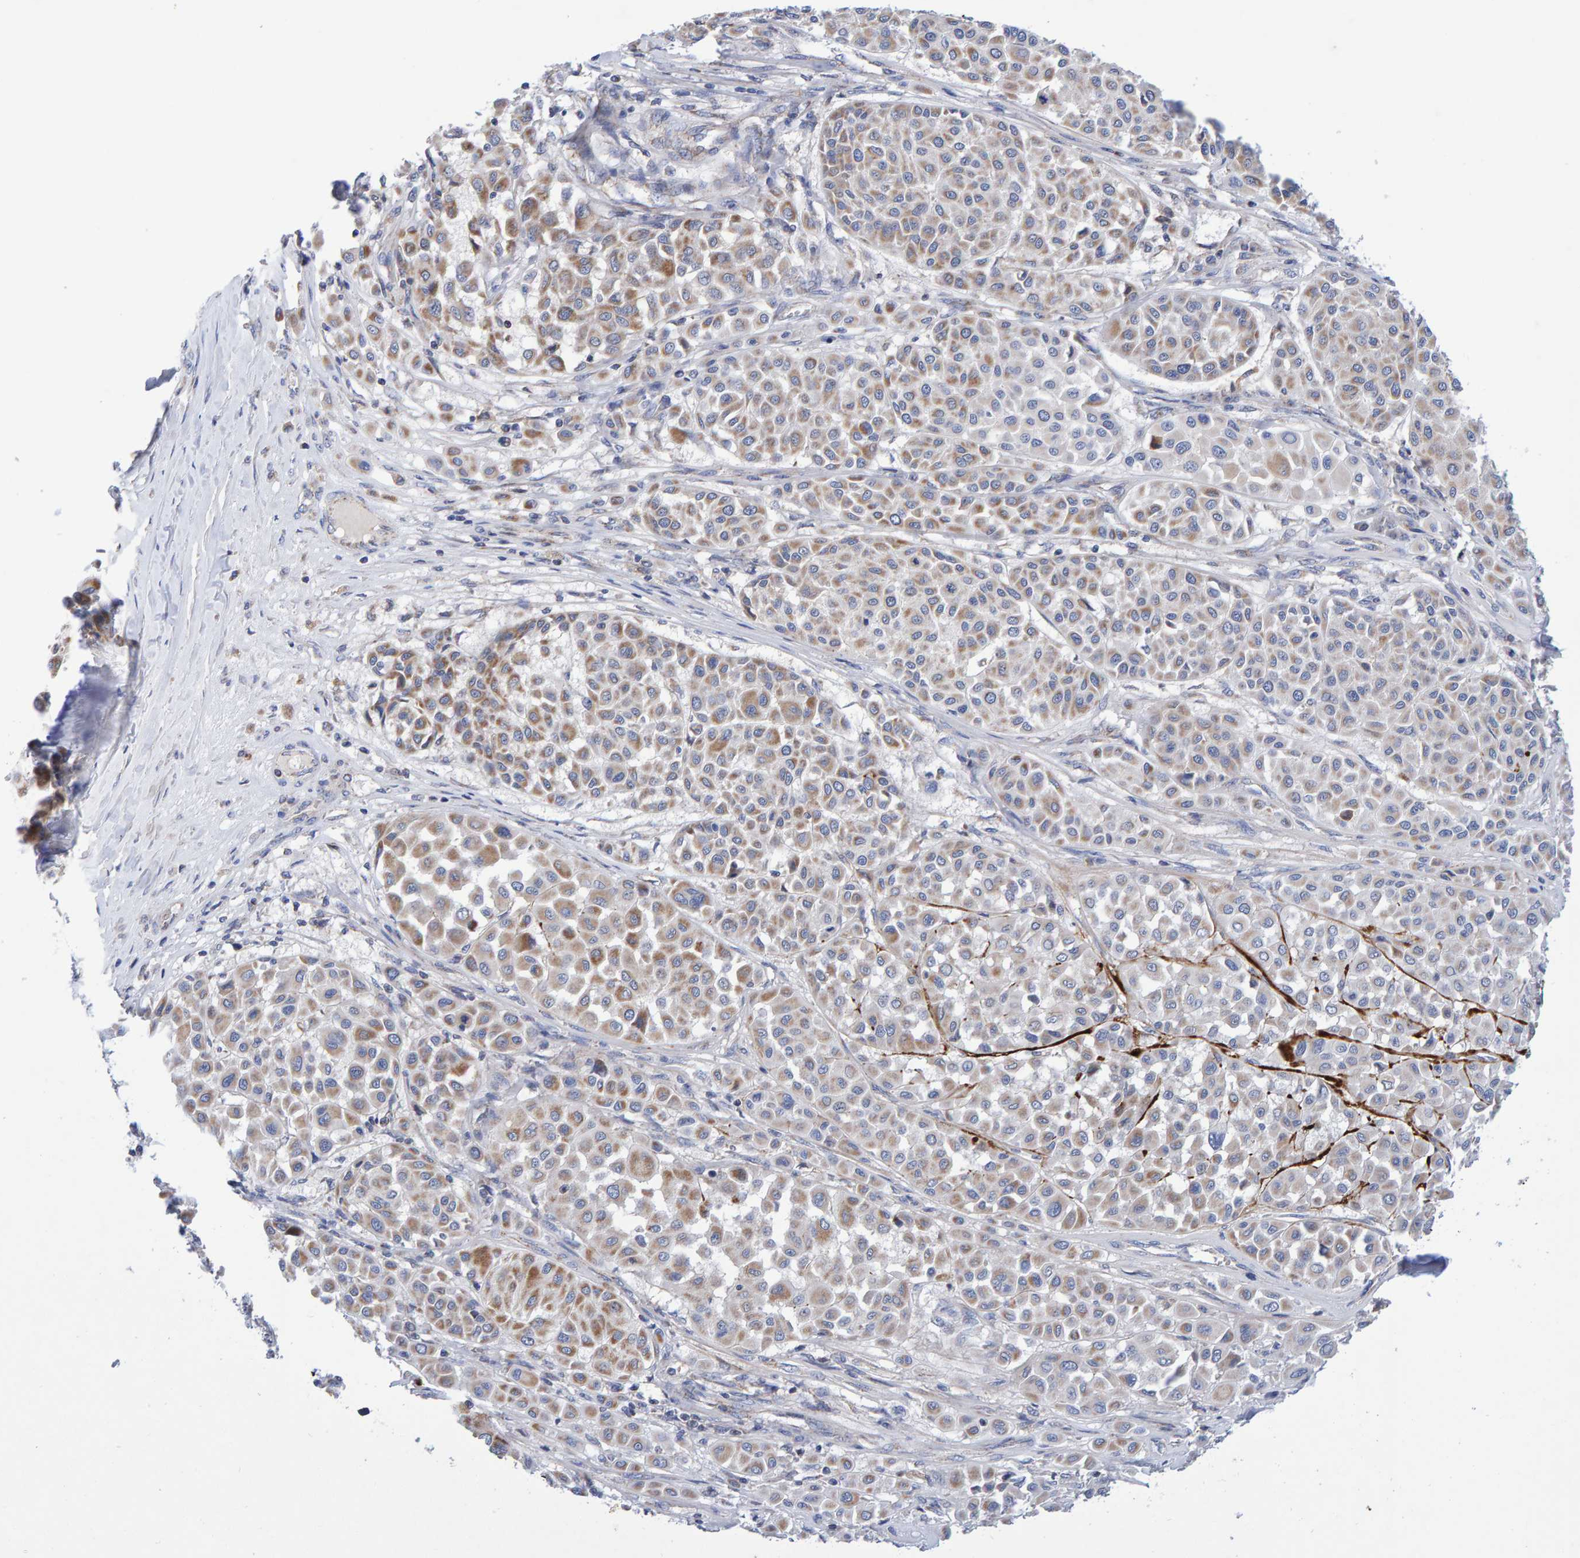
{"staining": {"intensity": "moderate", "quantity": "25%-75%", "location": "cytoplasmic/membranous"}, "tissue": "melanoma", "cell_type": "Tumor cells", "image_type": "cancer", "snomed": [{"axis": "morphology", "description": "Malignant melanoma, Metastatic site"}, {"axis": "topography", "description": "Soft tissue"}], "caption": "A high-resolution histopathology image shows IHC staining of malignant melanoma (metastatic site), which shows moderate cytoplasmic/membranous staining in about 25%-75% of tumor cells. (IHC, brightfield microscopy, high magnification).", "gene": "EFR3A", "patient": {"sex": "male", "age": 41}}